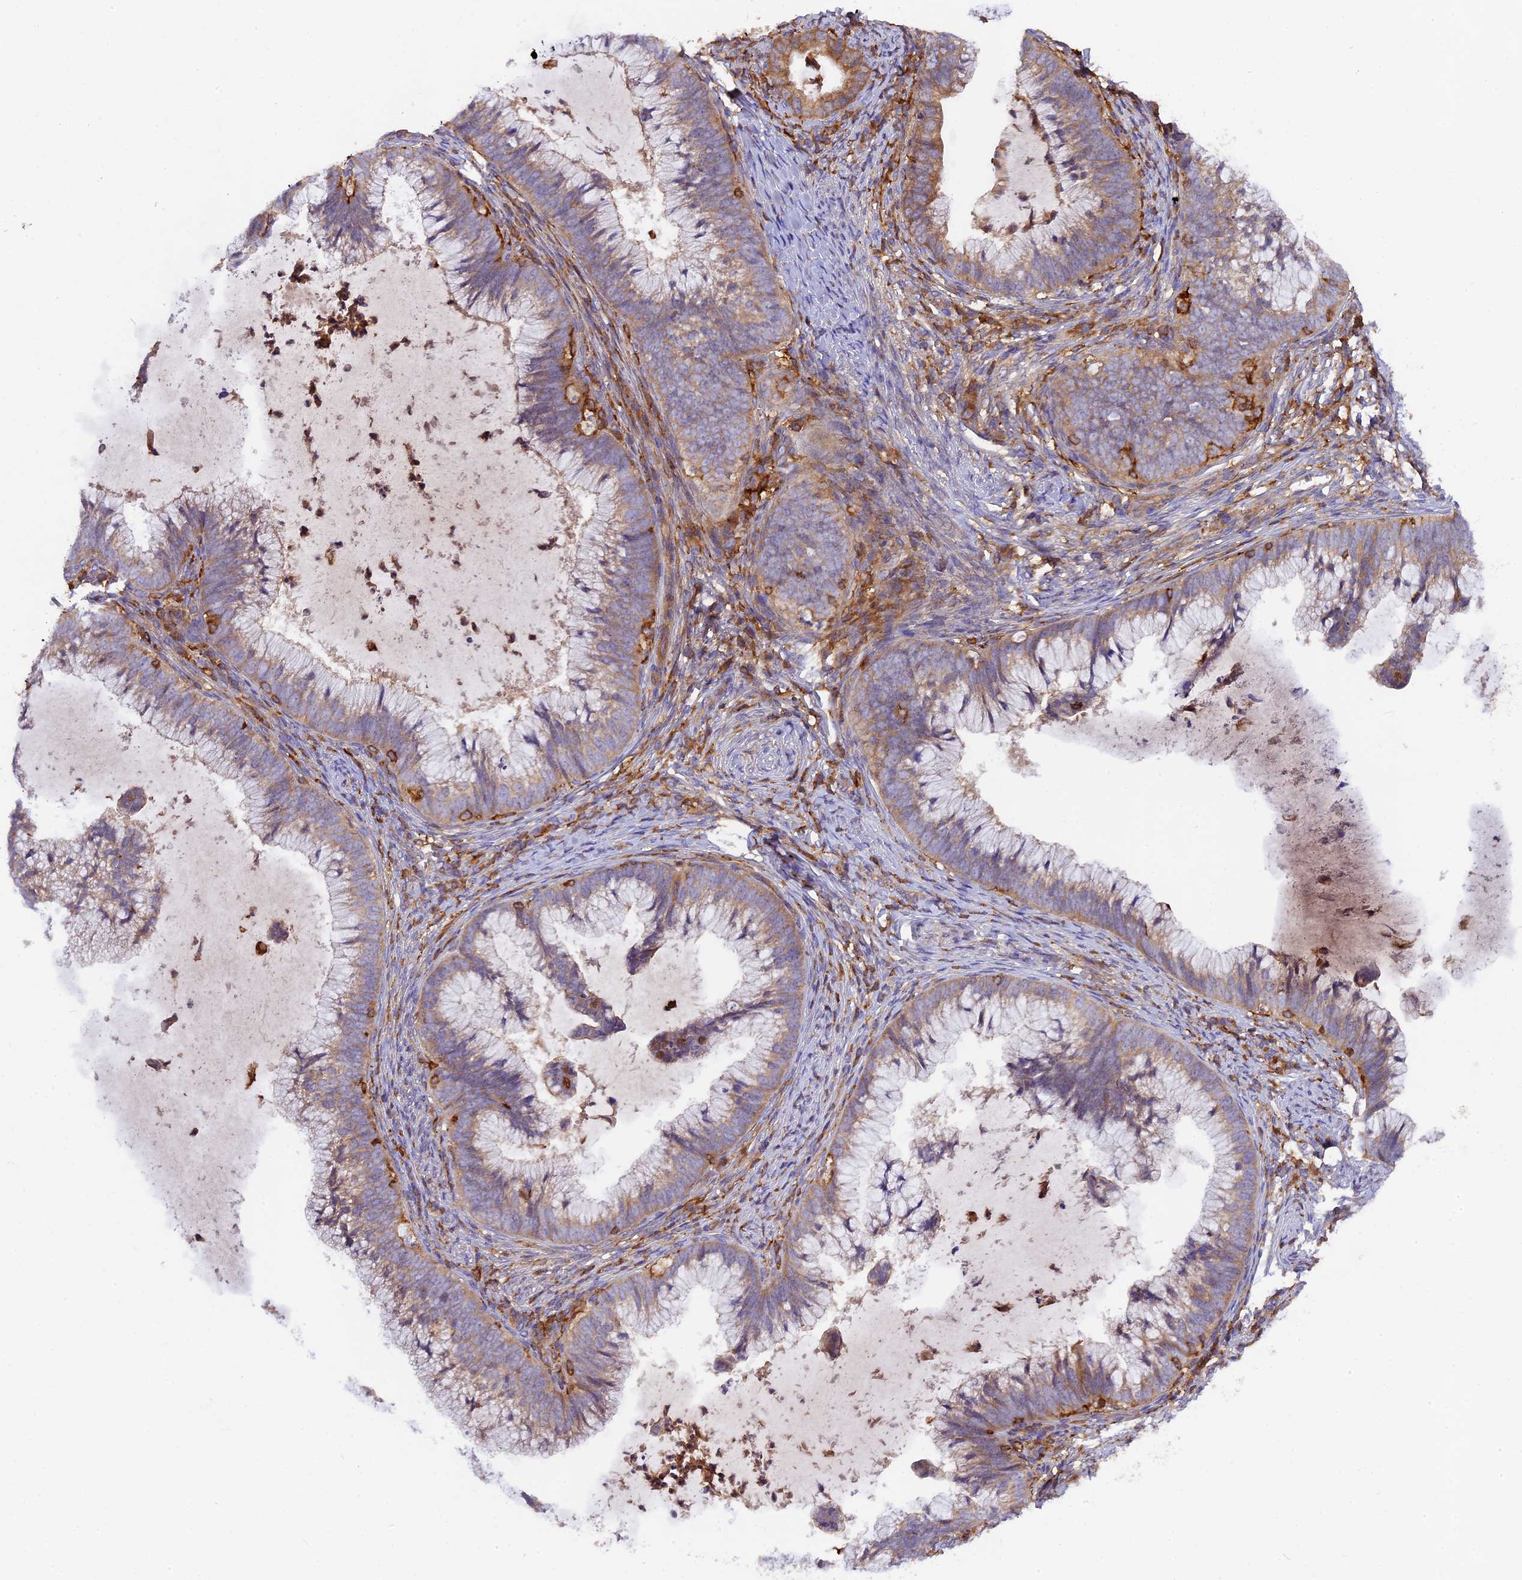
{"staining": {"intensity": "moderate", "quantity": "25%-75%", "location": "cytoplasmic/membranous"}, "tissue": "cervical cancer", "cell_type": "Tumor cells", "image_type": "cancer", "snomed": [{"axis": "morphology", "description": "Adenocarcinoma, NOS"}, {"axis": "topography", "description": "Cervix"}], "caption": "Immunohistochemistry (IHC) histopathology image of cervical cancer (adenocarcinoma) stained for a protein (brown), which demonstrates medium levels of moderate cytoplasmic/membranous expression in about 25%-75% of tumor cells.", "gene": "MYO9B", "patient": {"sex": "female", "age": 36}}